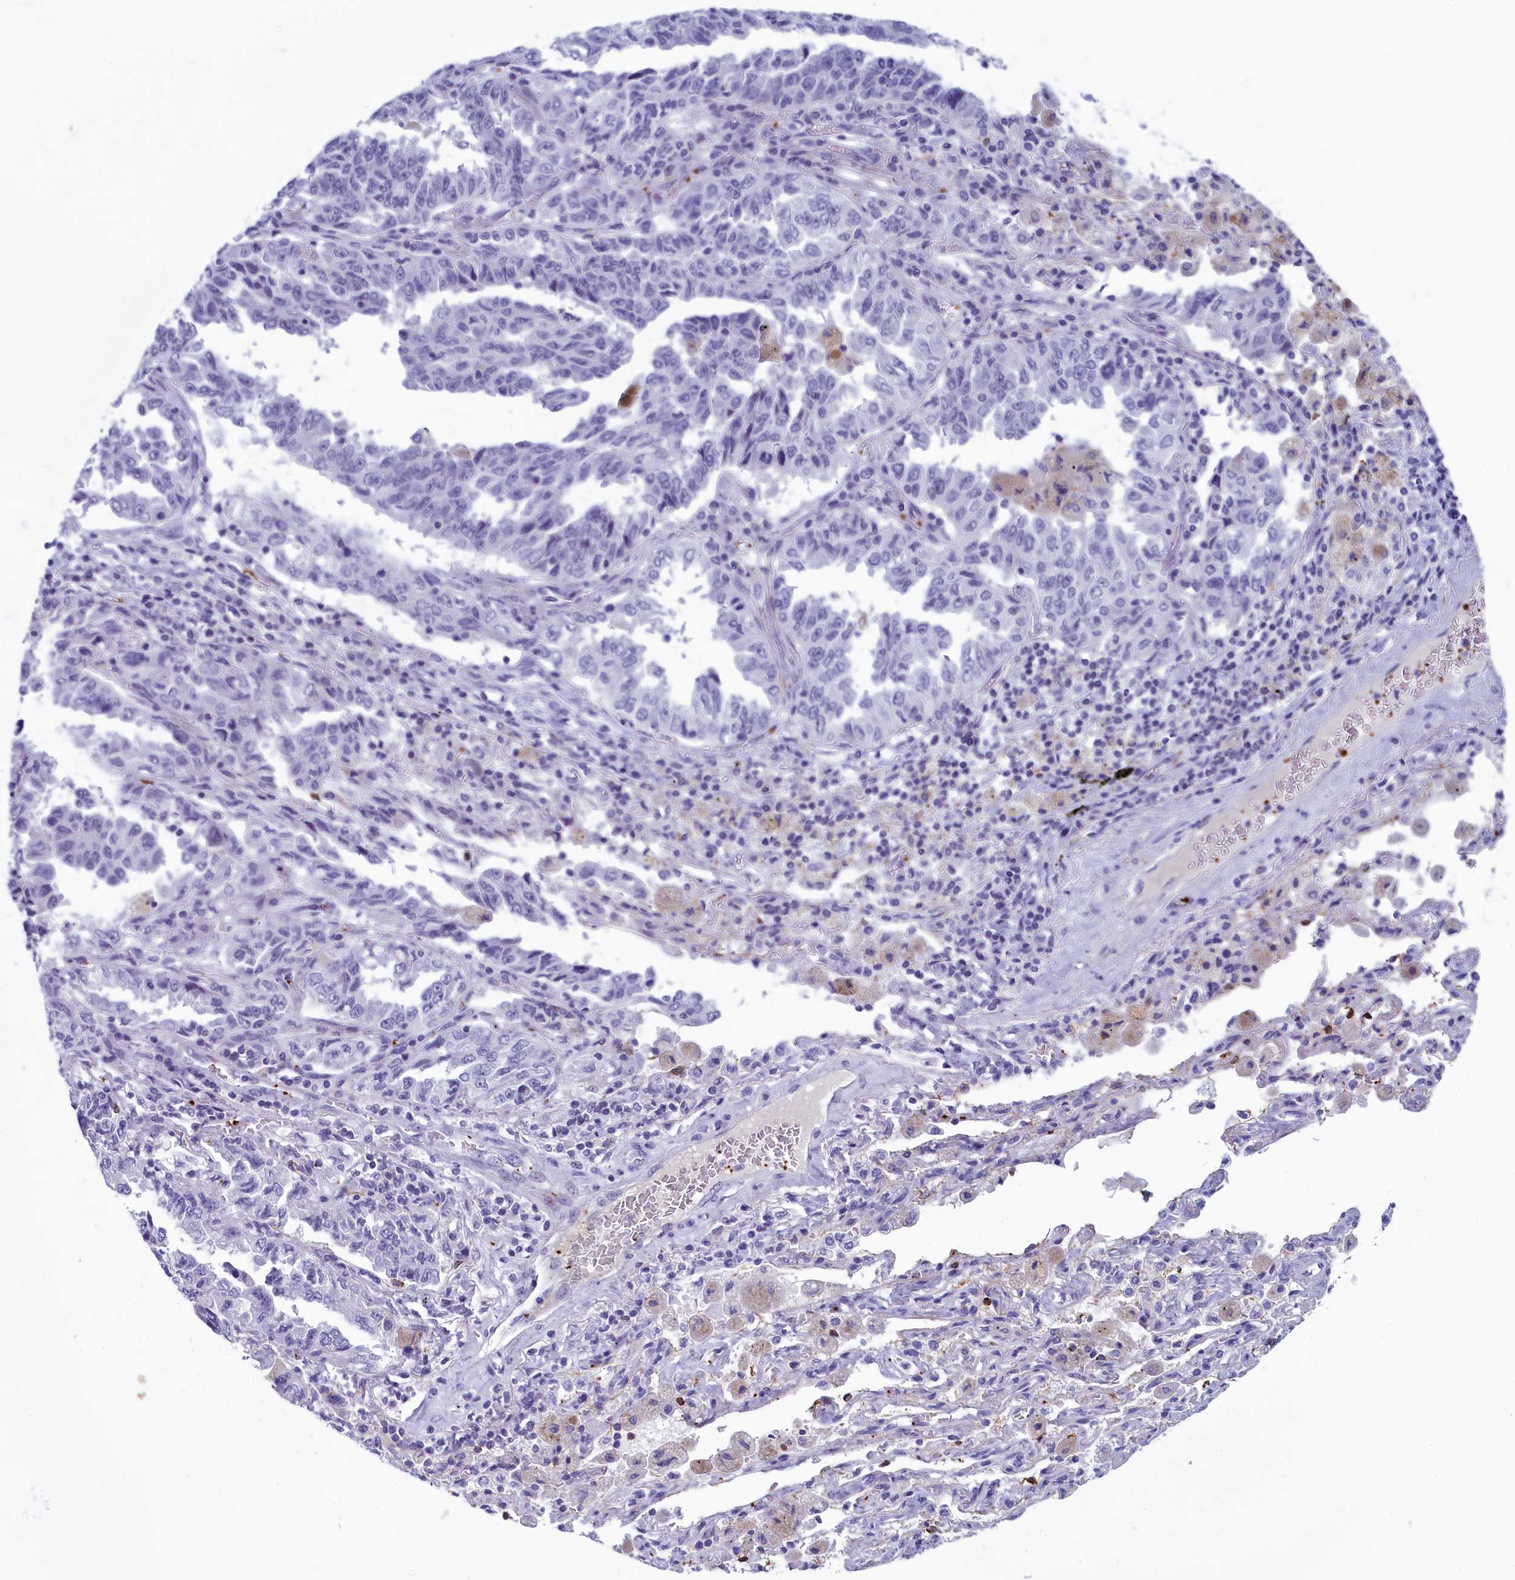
{"staining": {"intensity": "negative", "quantity": "none", "location": "none"}, "tissue": "lung cancer", "cell_type": "Tumor cells", "image_type": "cancer", "snomed": [{"axis": "morphology", "description": "Adenocarcinoma, NOS"}, {"axis": "topography", "description": "Lung"}], "caption": "Immunohistochemical staining of human lung adenocarcinoma shows no significant expression in tumor cells.", "gene": "AIFM2", "patient": {"sex": "female", "age": 51}}